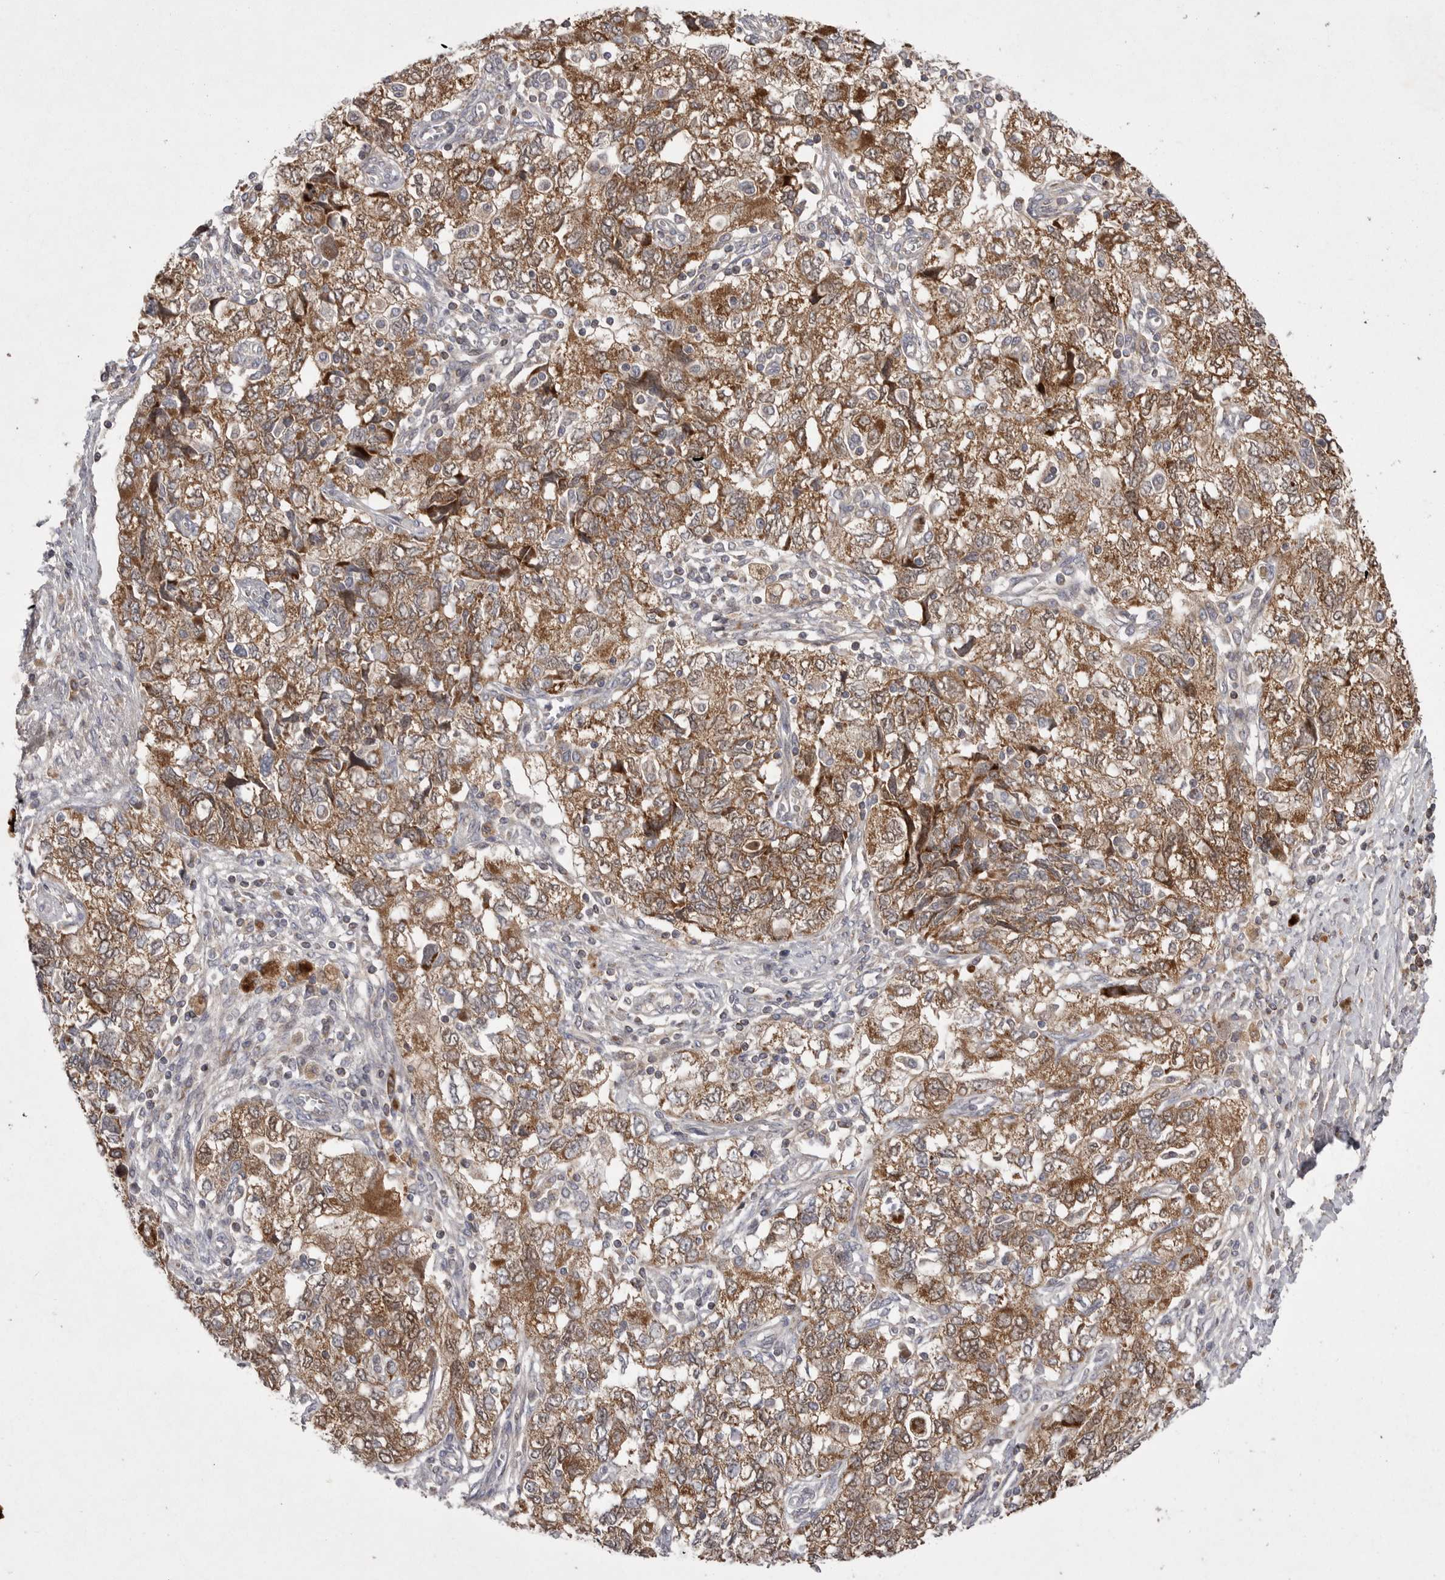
{"staining": {"intensity": "moderate", "quantity": ">75%", "location": "cytoplasmic/membranous"}, "tissue": "ovarian cancer", "cell_type": "Tumor cells", "image_type": "cancer", "snomed": [{"axis": "morphology", "description": "Carcinoma, NOS"}, {"axis": "morphology", "description": "Cystadenocarcinoma, serous, NOS"}, {"axis": "topography", "description": "Ovary"}], "caption": "Protein expression analysis of ovarian carcinoma displays moderate cytoplasmic/membranous positivity in about >75% of tumor cells.", "gene": "KYAT3", "patient": {"sex": "female", "age": 69}}